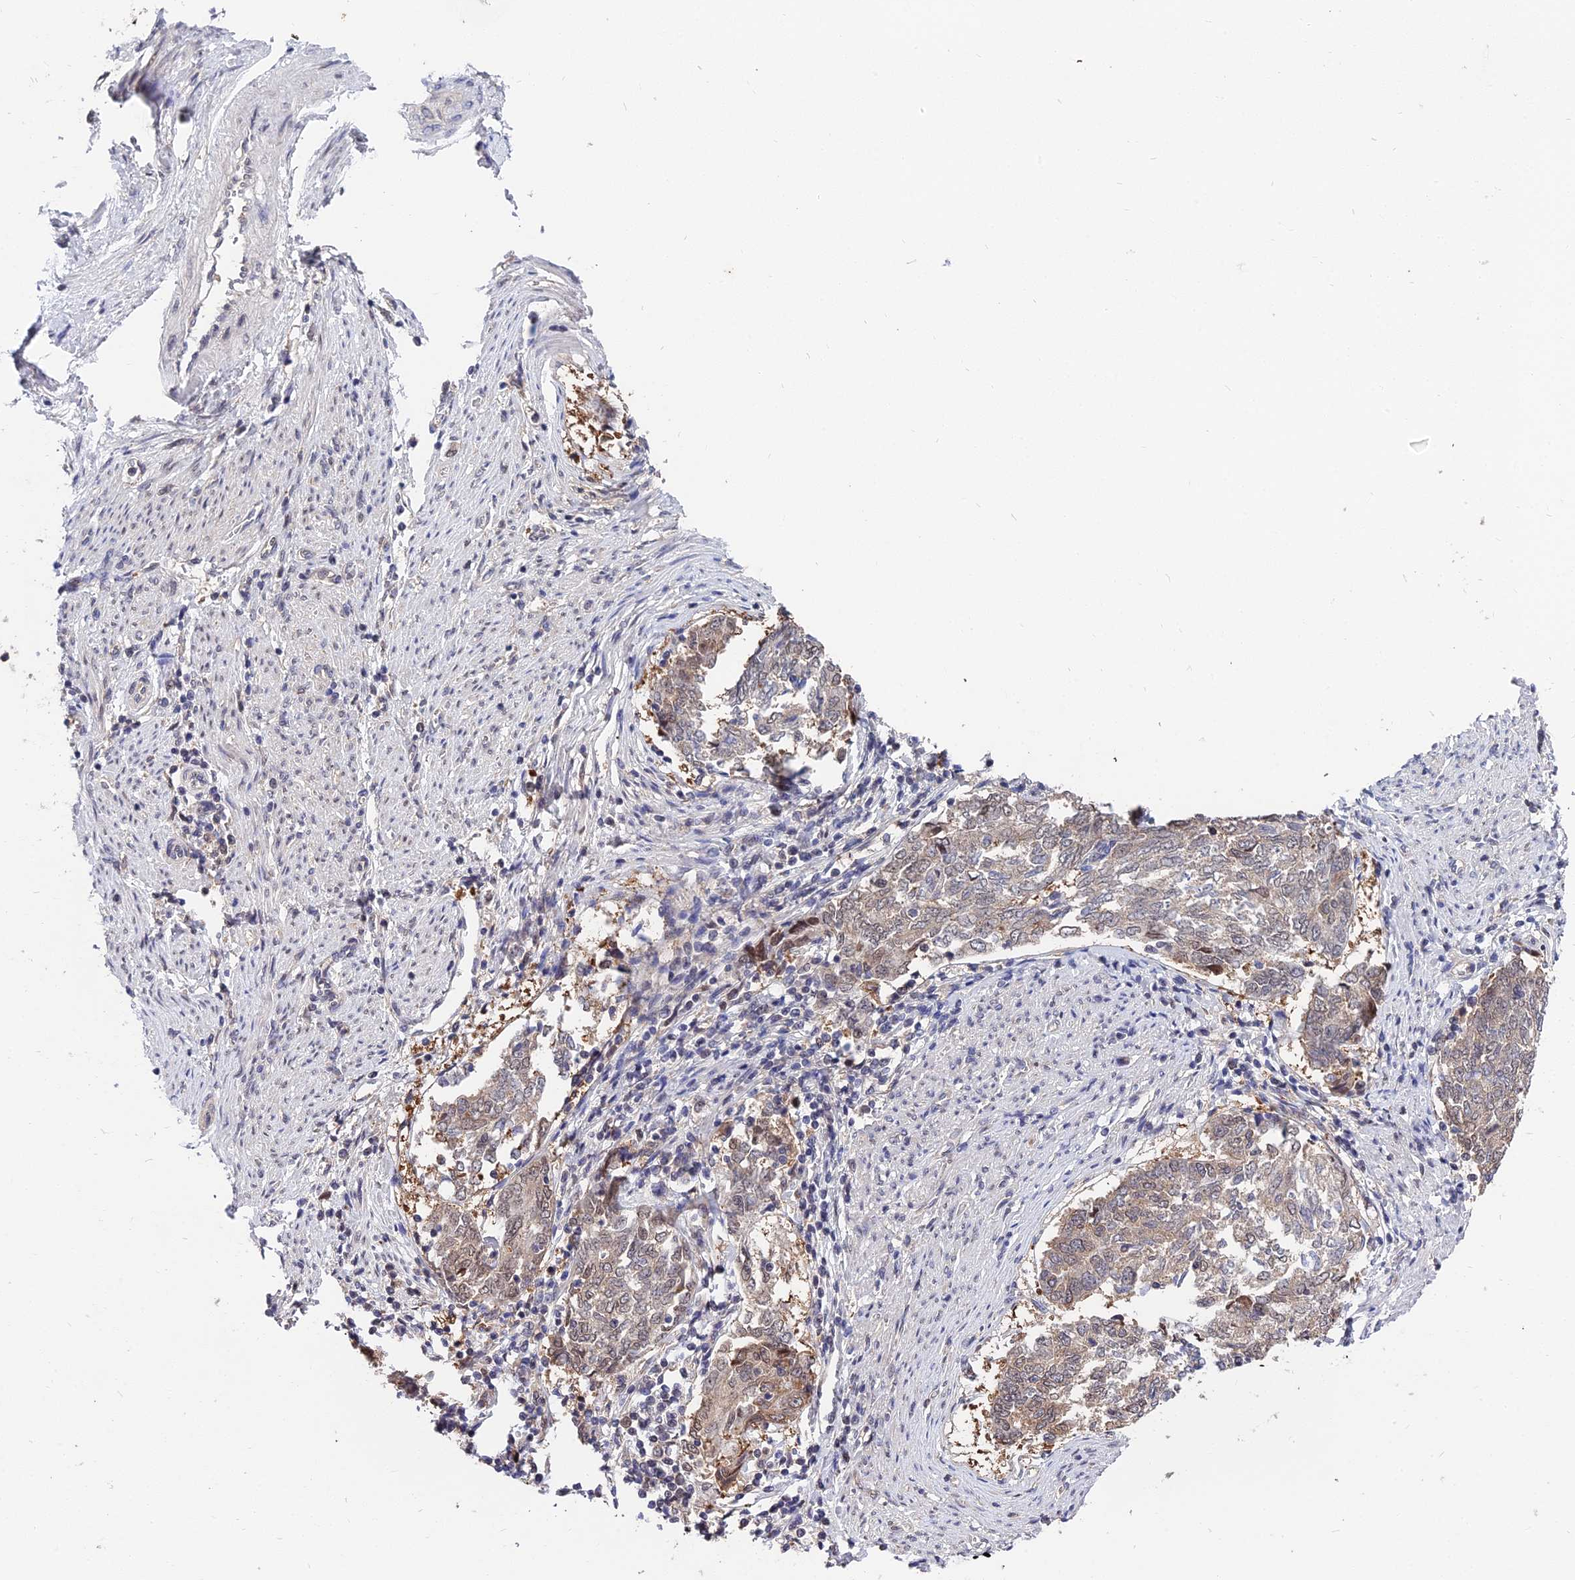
{"staining": {"intensity": "weak", "quantity": ">75%", "location": "cytoplasmic/membranous,nuclear"}, "tissue": "endometrial cancer", "cell_type": "Tumor cells", "image_type": "cancer", "snomed": [{"axis": "morphology", "description": "Adenocarcinoma, NOS"}, {"axis": "topography", "description": "Endometrium"}], "caption": "Protein staining displays weak cytoplasmic/membranous and nuclear expression in approximately >75% of tumor cells in endometrial adenocarcinoma. (IHC, brightfield microscopy, high magnification).", "gene": "INPP4A", "patient": {"sex": "female", "age": 80}}